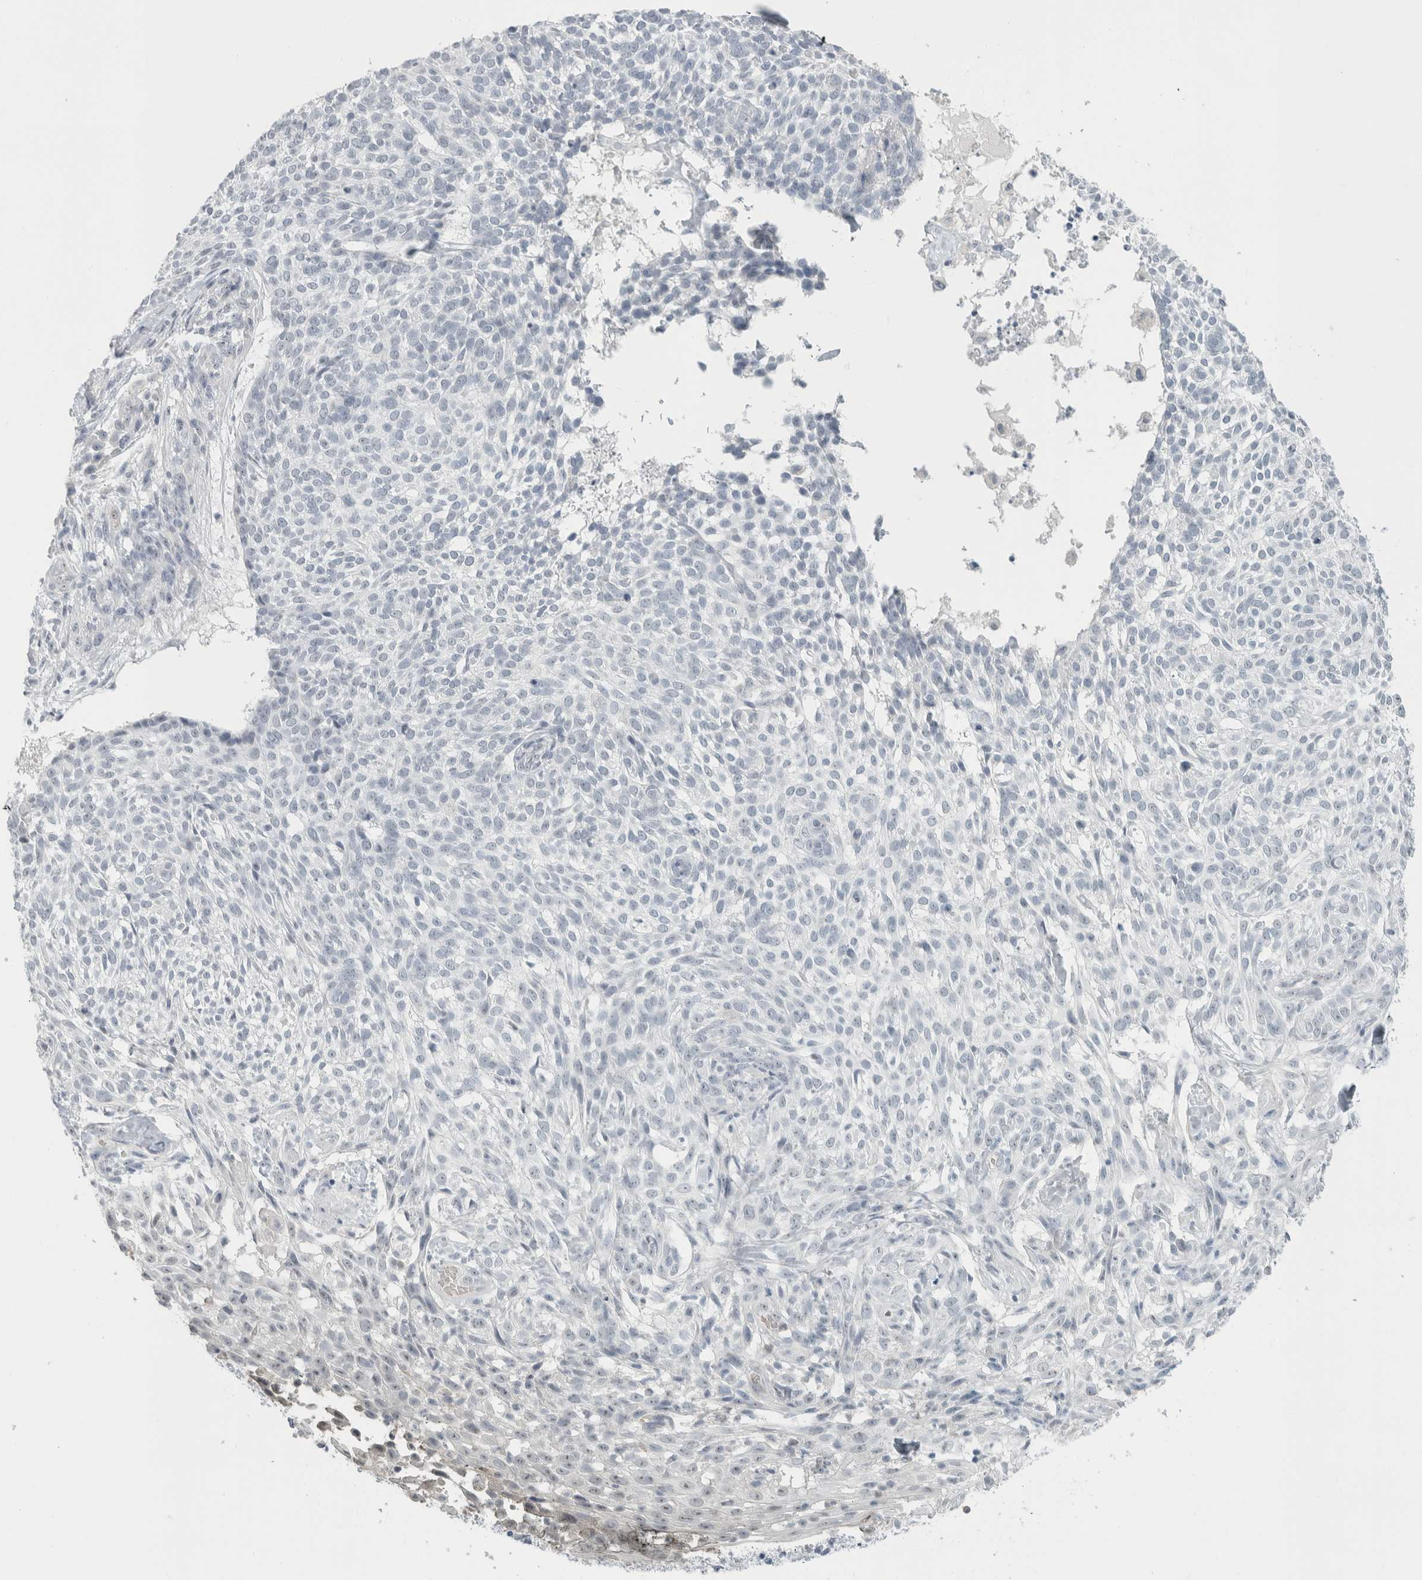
{"staining": {"intensity": "negative", "quantity": "none", "location": "none"}, "tissue": "skin cancer", "cell_type": "Tumor cells", "image_type": "cancer", "snomed": [{"axis": "morphology", "description": "Basal cell carcinoma"}, {"axis": "topography", "description": "Skin"}], "caption": "Tumor cells show no significant protein positivity in skin basal cell carcinoma.", "gene": "FMR1NB", "patient": {"sex": "female", "age": 64}}